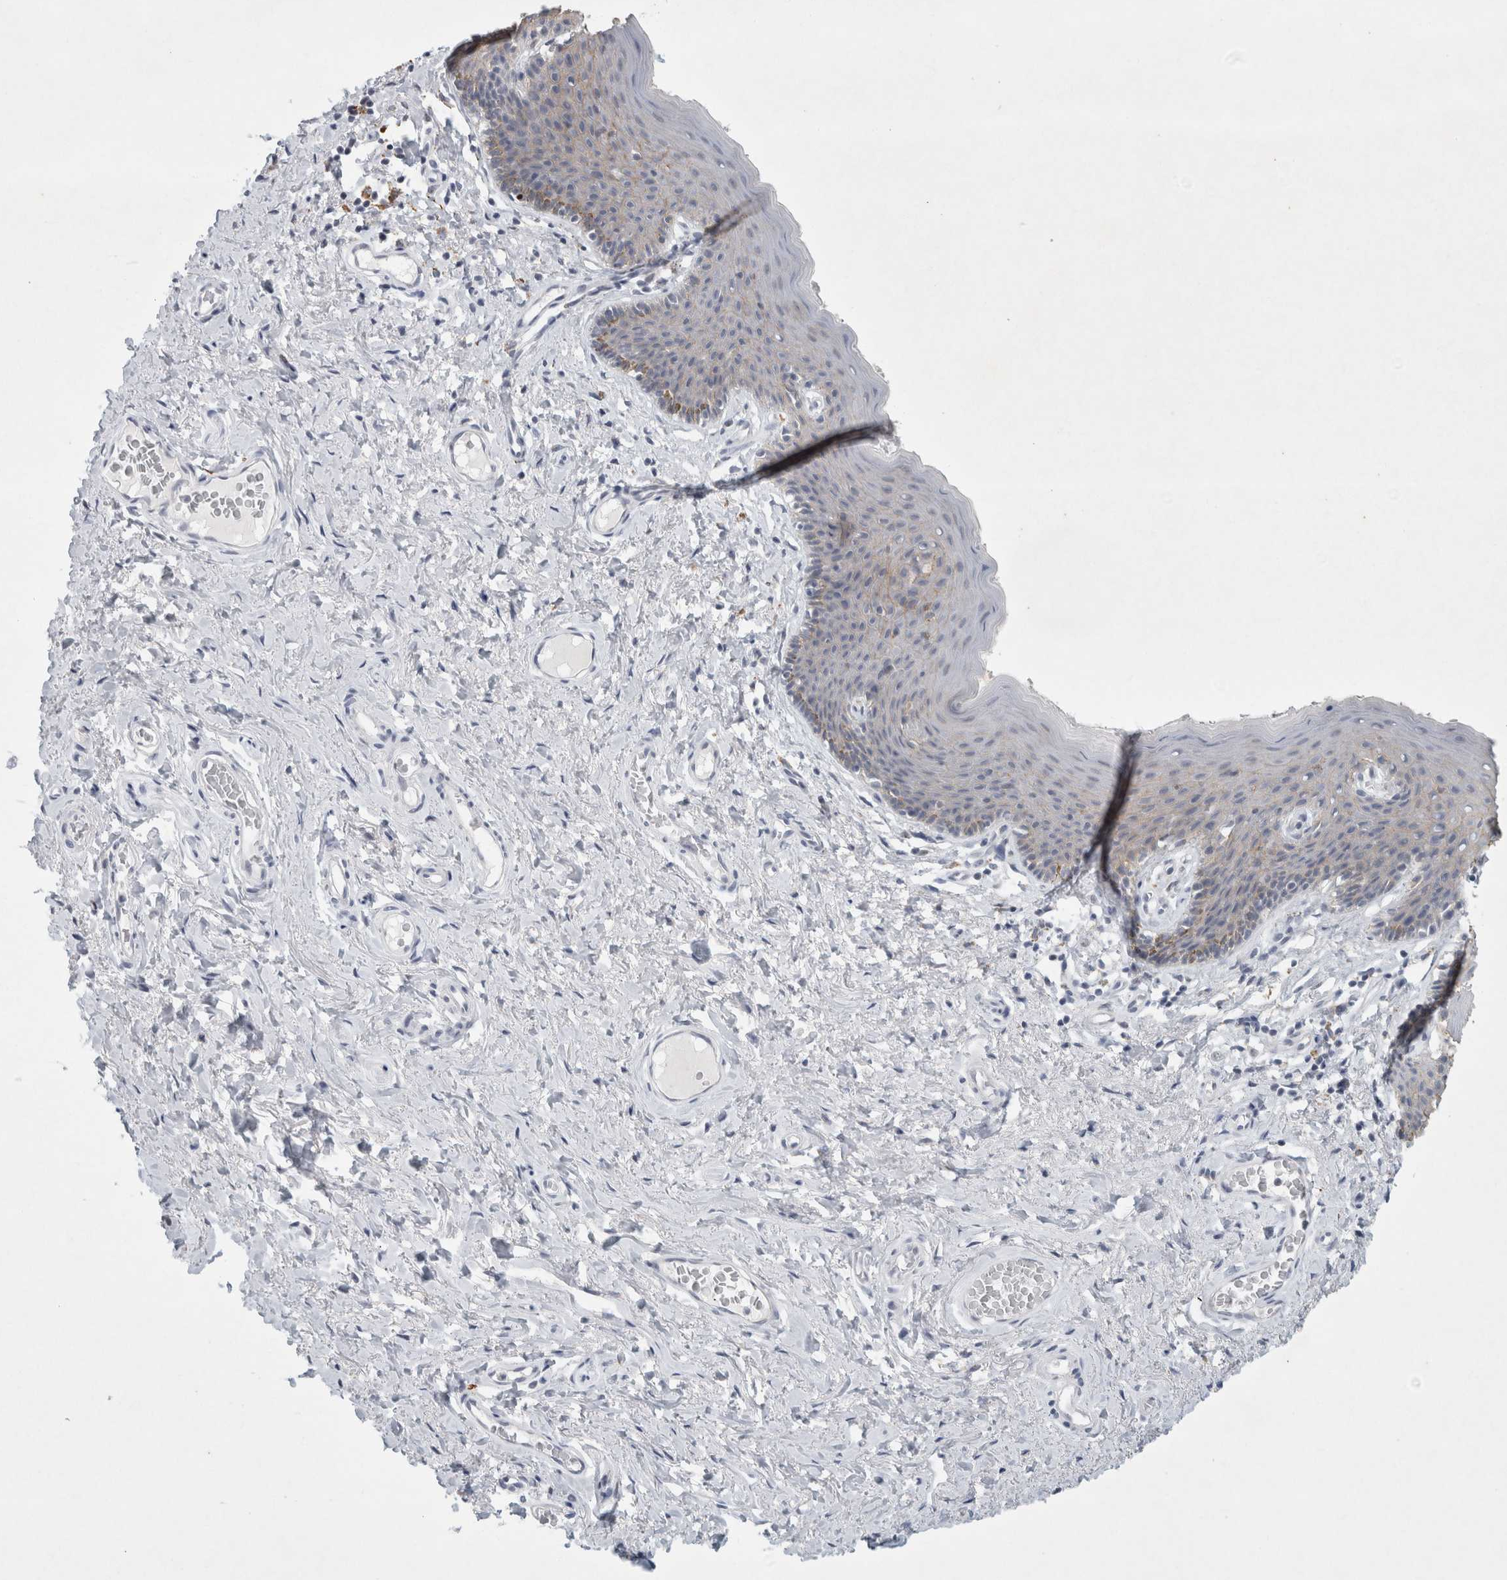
{"staining": {"intensity": "moderate", "quantity": "25%-75%", "location": "cytoplasmic/membranous"}, "tissue": "skin", "cell_type": "Epidermal cells", "image_type": "normal", "snomed": [{"axis": "morphology", "description": "Normal tissue, NOS"}, {"axis": "topography", "description": "Vulva"}], "caption": "Protein expression analysis of unremarkable skin reveals moderate cytoplasmic/membranous positivity in about 25%-75% of epidermal cells. (DAB (3,3'-diaminobenzidine) IHC, brown staining for protein, blue staining for nuclei).", "gene": "NIPA1", "patient": {"sex": "female", "age": 66}}